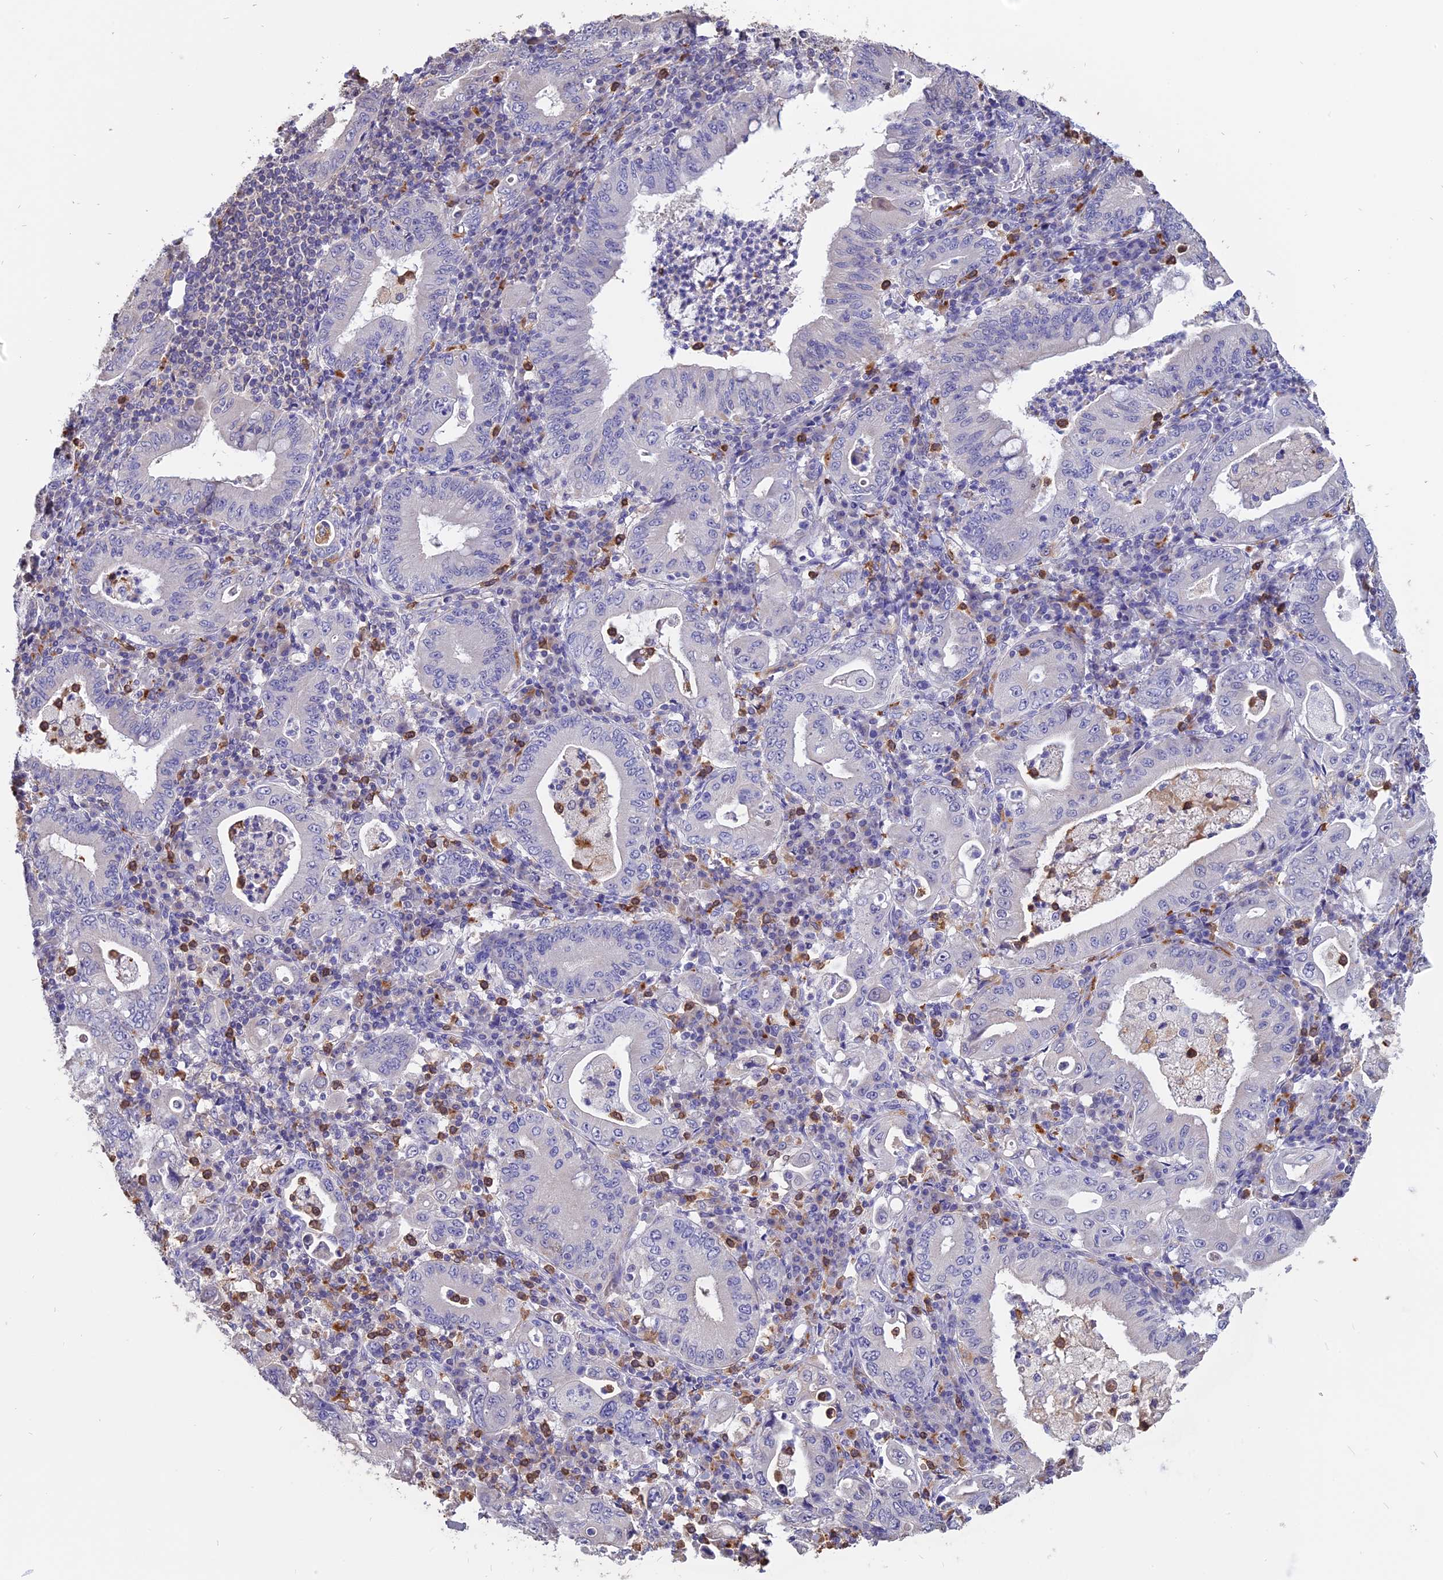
{"staining": {"intensity": "negative", "quantity": "none", "location": "none"}, "tissue": "stomach cancer", "cell_type": "Tumor cells", "image_type": "cancer", "snomed": [{"axis": "morphology", "description": "Normal tissue, NOS"}, {"axis": "morphology", "description": "Adenocarcinoma, NOS"}, {"axis": "topography", "description": "Esophagus"}, {"axis": "topography", "description": "Stomach, upper"}, {"axis": "topography", "description": "Peripheral nerve tissue"}], "caption": "Stomach cancer was stained to show a protein in brown. There is no significant expression in tumor cells.", "gene": "CARMIL2", "patient": {"sex": "male", "age": 62}}